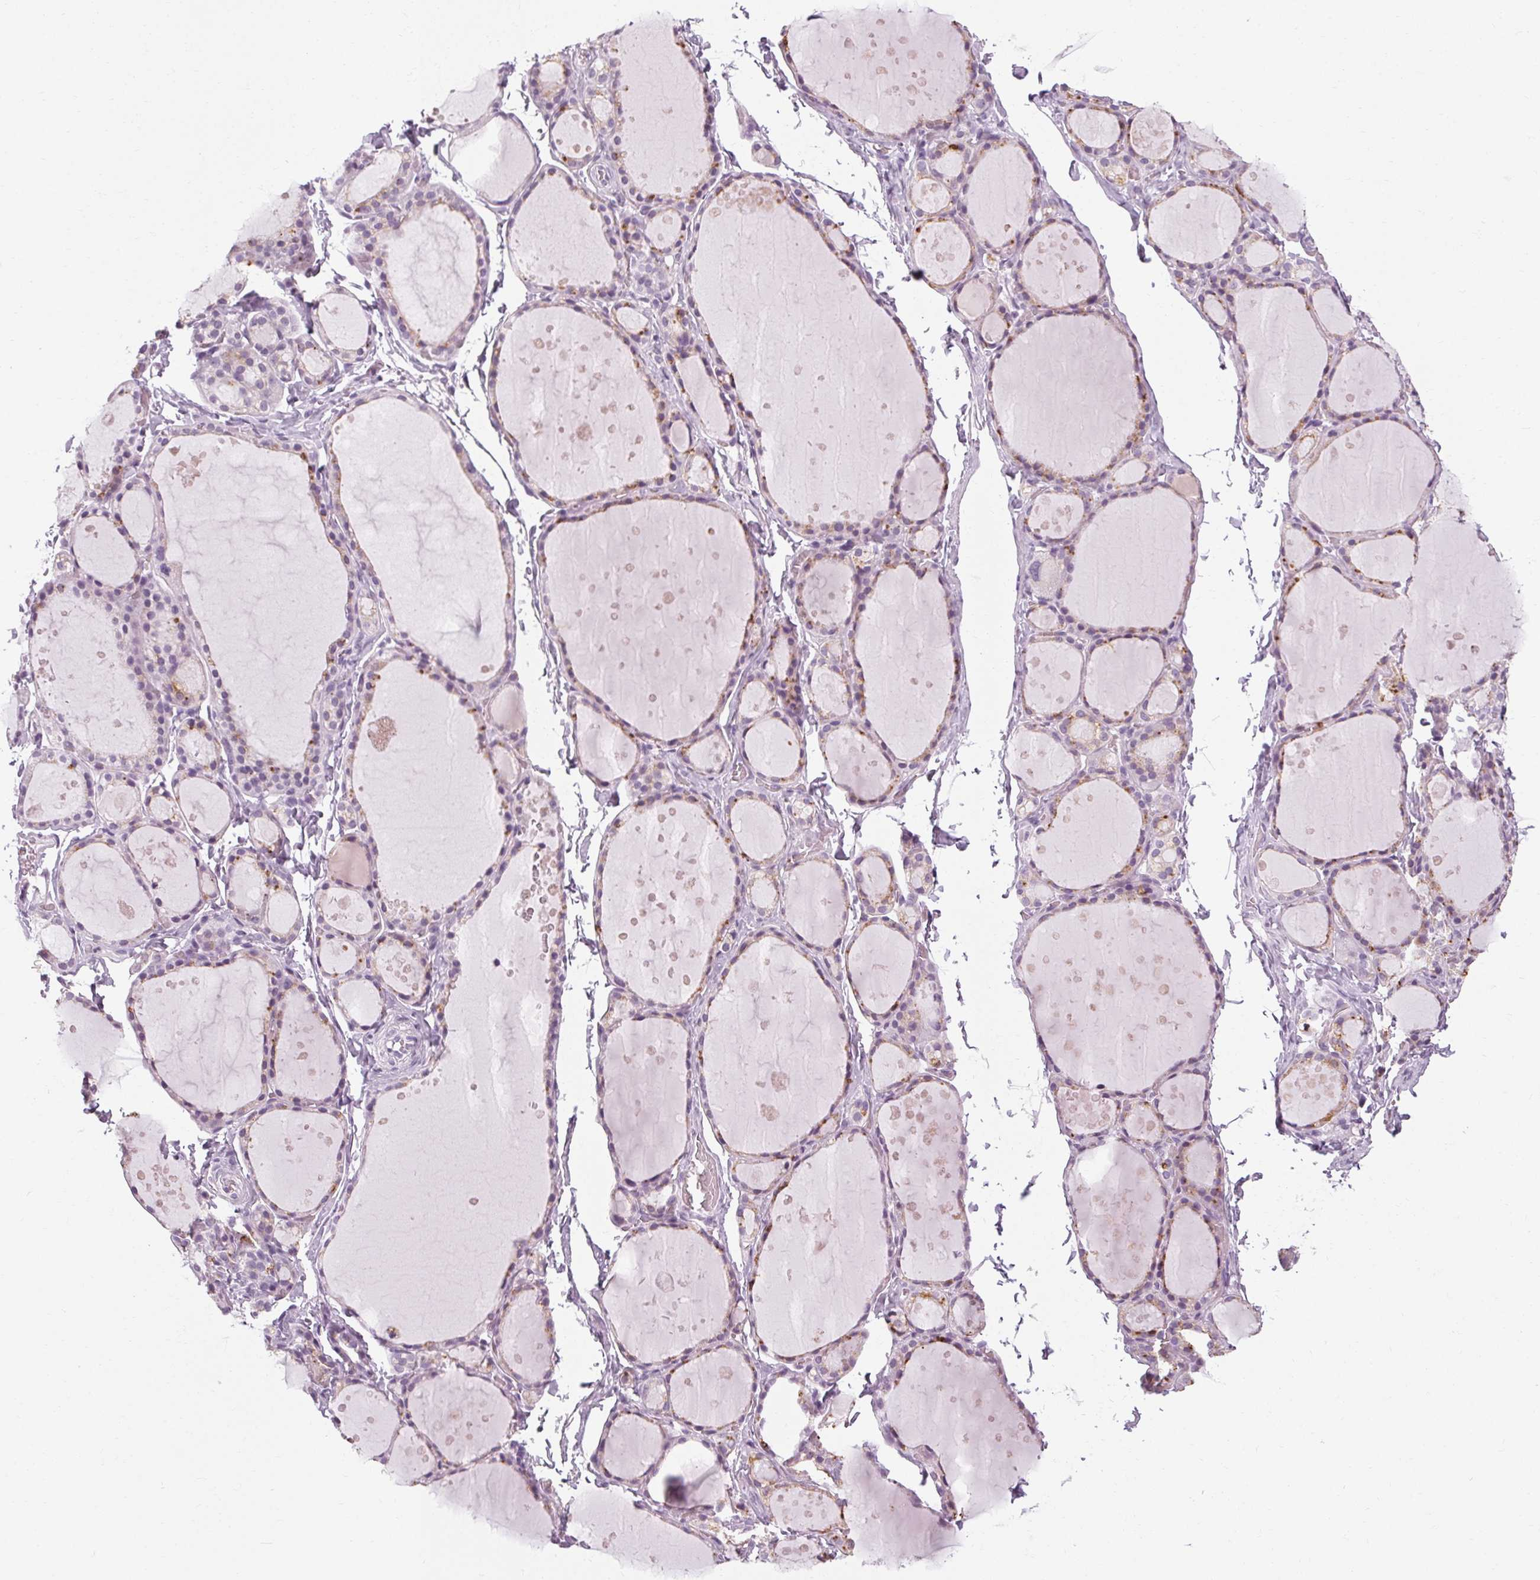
{"staining": {"intensity": "weak", "quantity": "<25%", "location": "cytoplasmic/membranous"}, "tissue": "thyroid gland", "cell_type": "Glandular cells", "image_type": "normal", "snomed": [{"axis": "morphology", "description": "Normal tissue, NOS"}, {"axis": "topography", "description": "Thyroid gland"}], "caption": "Immunohistochemistry image of unremarkable human thyroid gland stained for a protein (brown), which shows no staining in glandular cells.", "gene": "POMC", "patient": {"sex": "male", "age": 68}}